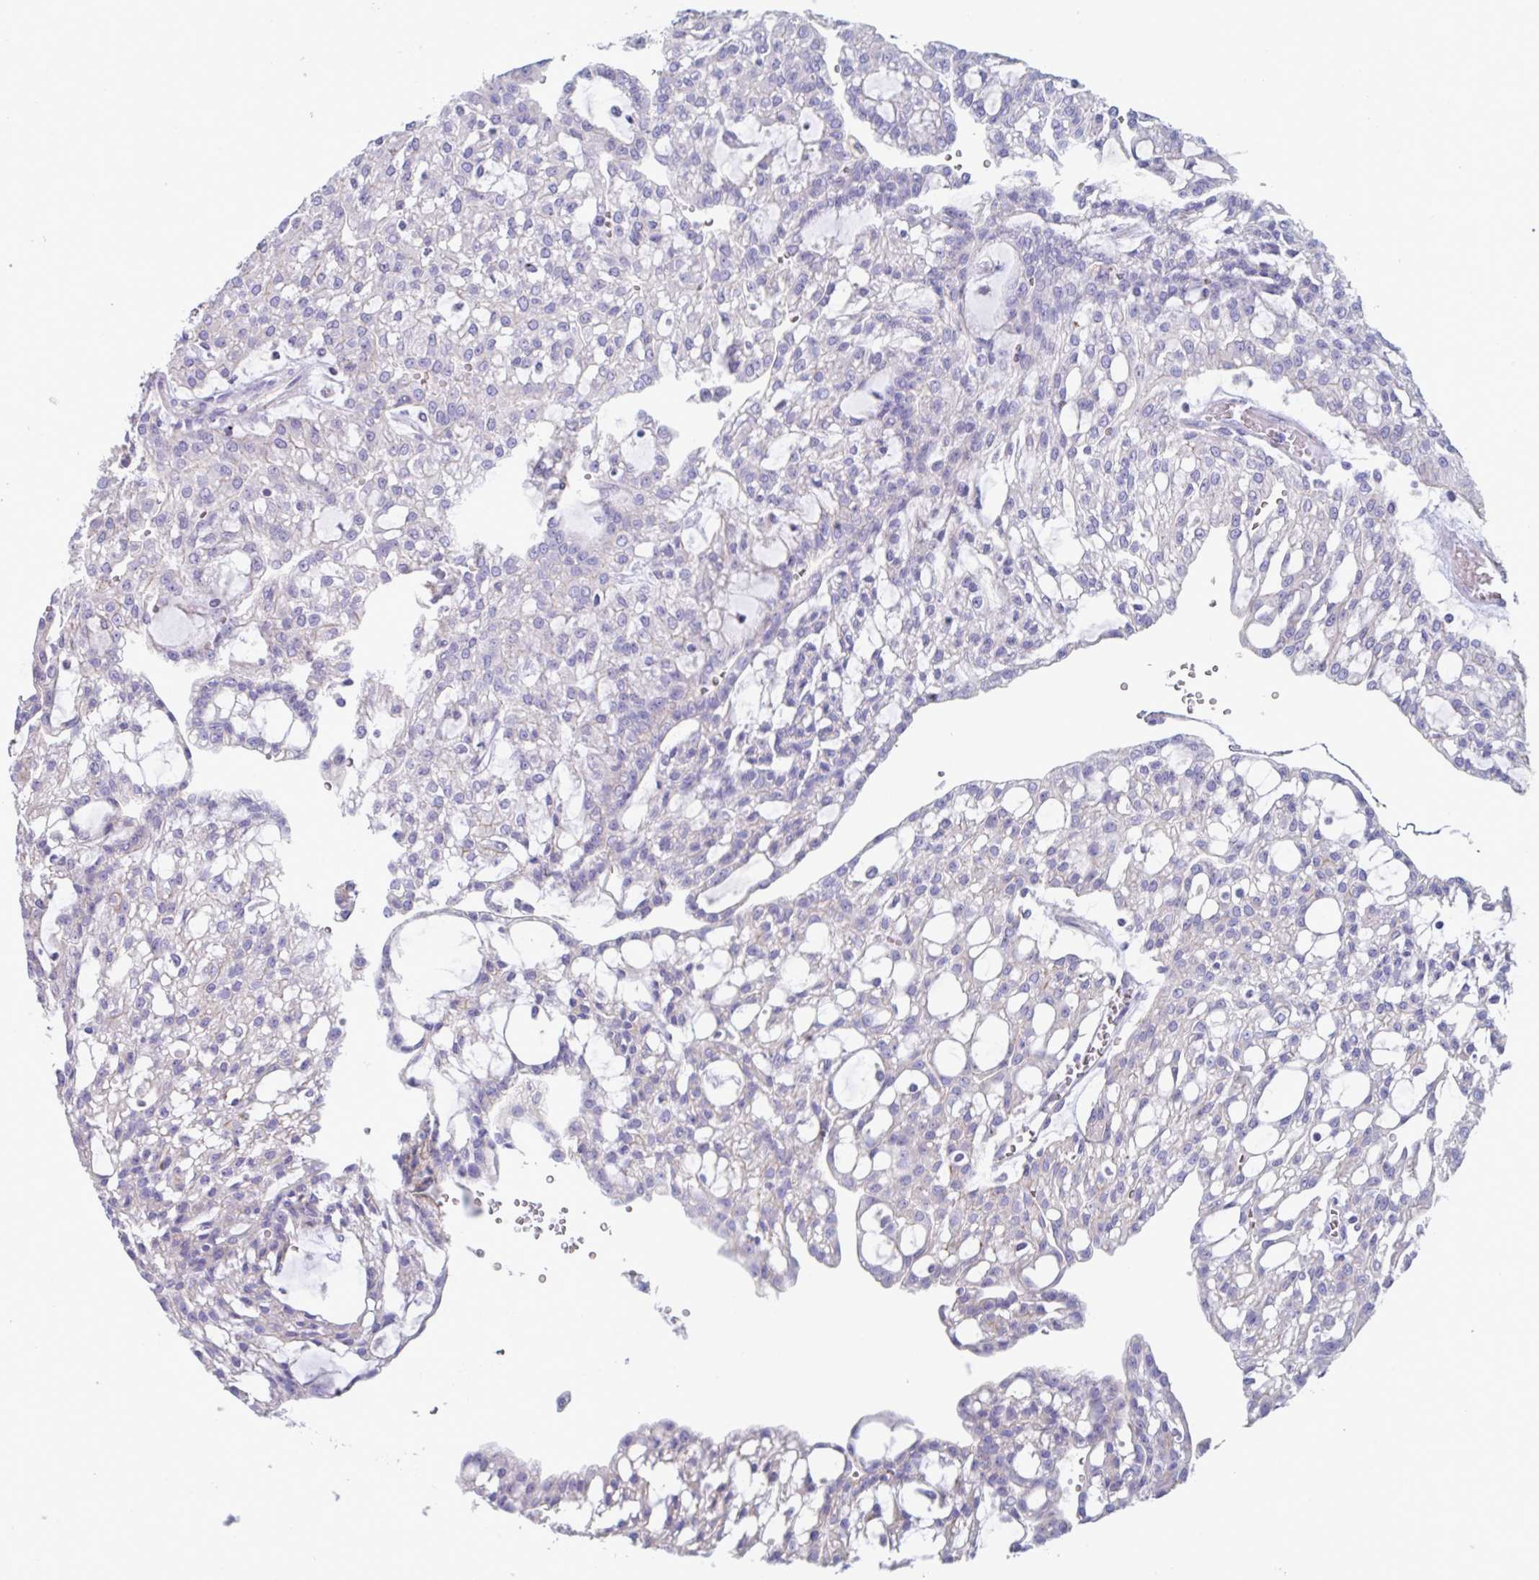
{"staining": {"intensity": "negative", "quantity": "none", "location": "none"}, "tissue": "renal cancer", "cell_type": "Tumor cells", "image_type": "cancer", "snomed": [{"axis": "morphology", "description": "Adenocarcinoma, NOS"}, {"axis": "topography", "description": "Kidney"}], "caption": "Immunohistochemistry image of neoplastic tissue: human renal adenocarcinoma stained with DAB (3,3'-diaminobenzidine) reveals no significant protein positivity in tumor cells. Nuclei are stained in blue.", "gene": "CHMP5", "patient": {"sex": "male", "age": 63}}